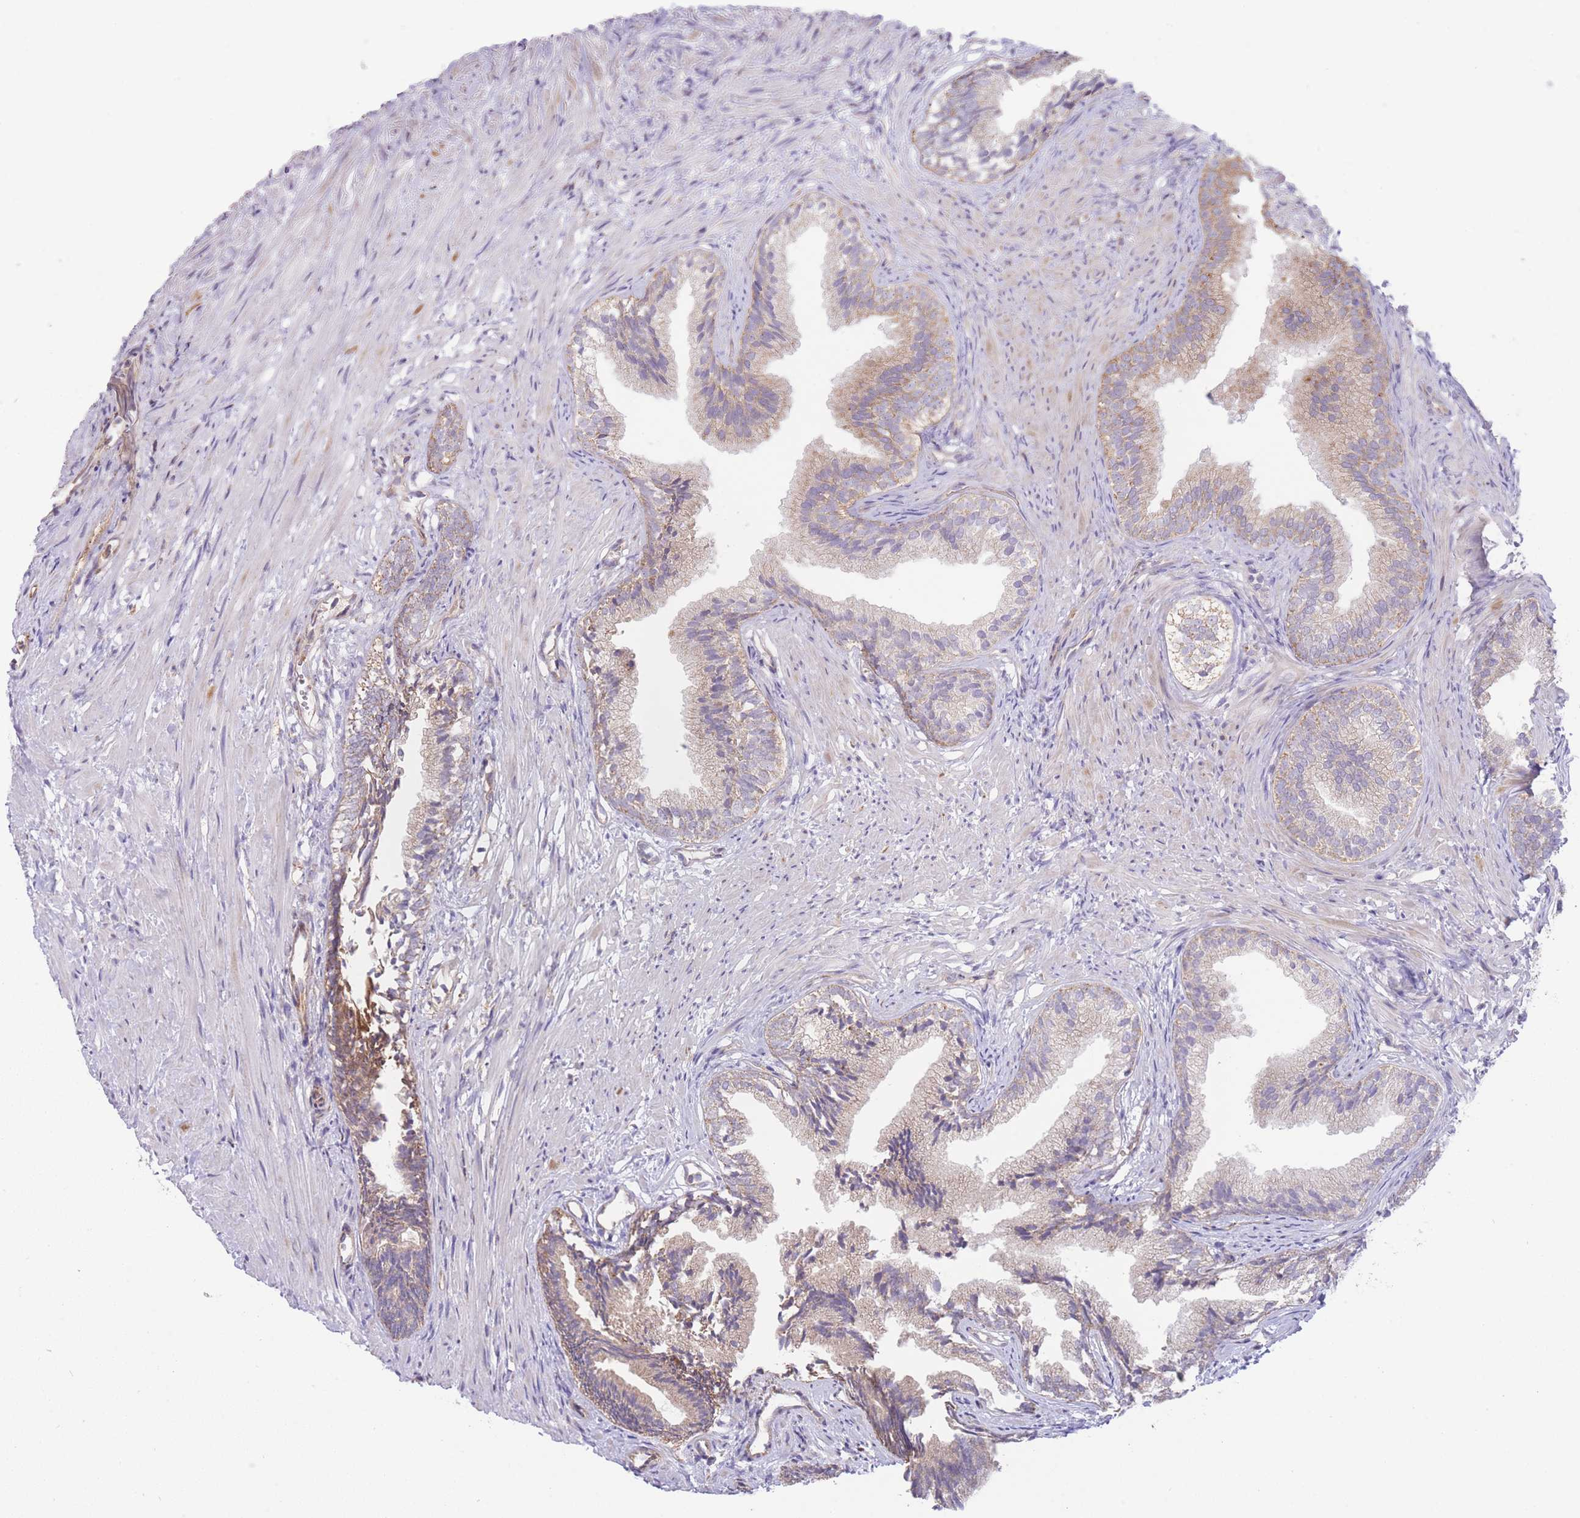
{"staining": {"intensity": "moderate", "quantity": ">75%", "location": "cytoplasmic/membranous"}, "tissue": "prostate", "cell_type": "Glandular cells", "image_type": "normal", "snomed": [{"axis": "morphology", "description": "Normal tissue, NOS"}, {"axis": "topography", "description": "Prostate"}], "caption": "A brown stain shows moderate cytoplasmic/membranous positivity of a protein in glandular cells of unremarkable prostate.", "gene": "BOLA2B", "patient": {"sex": "male", "age": 76}}